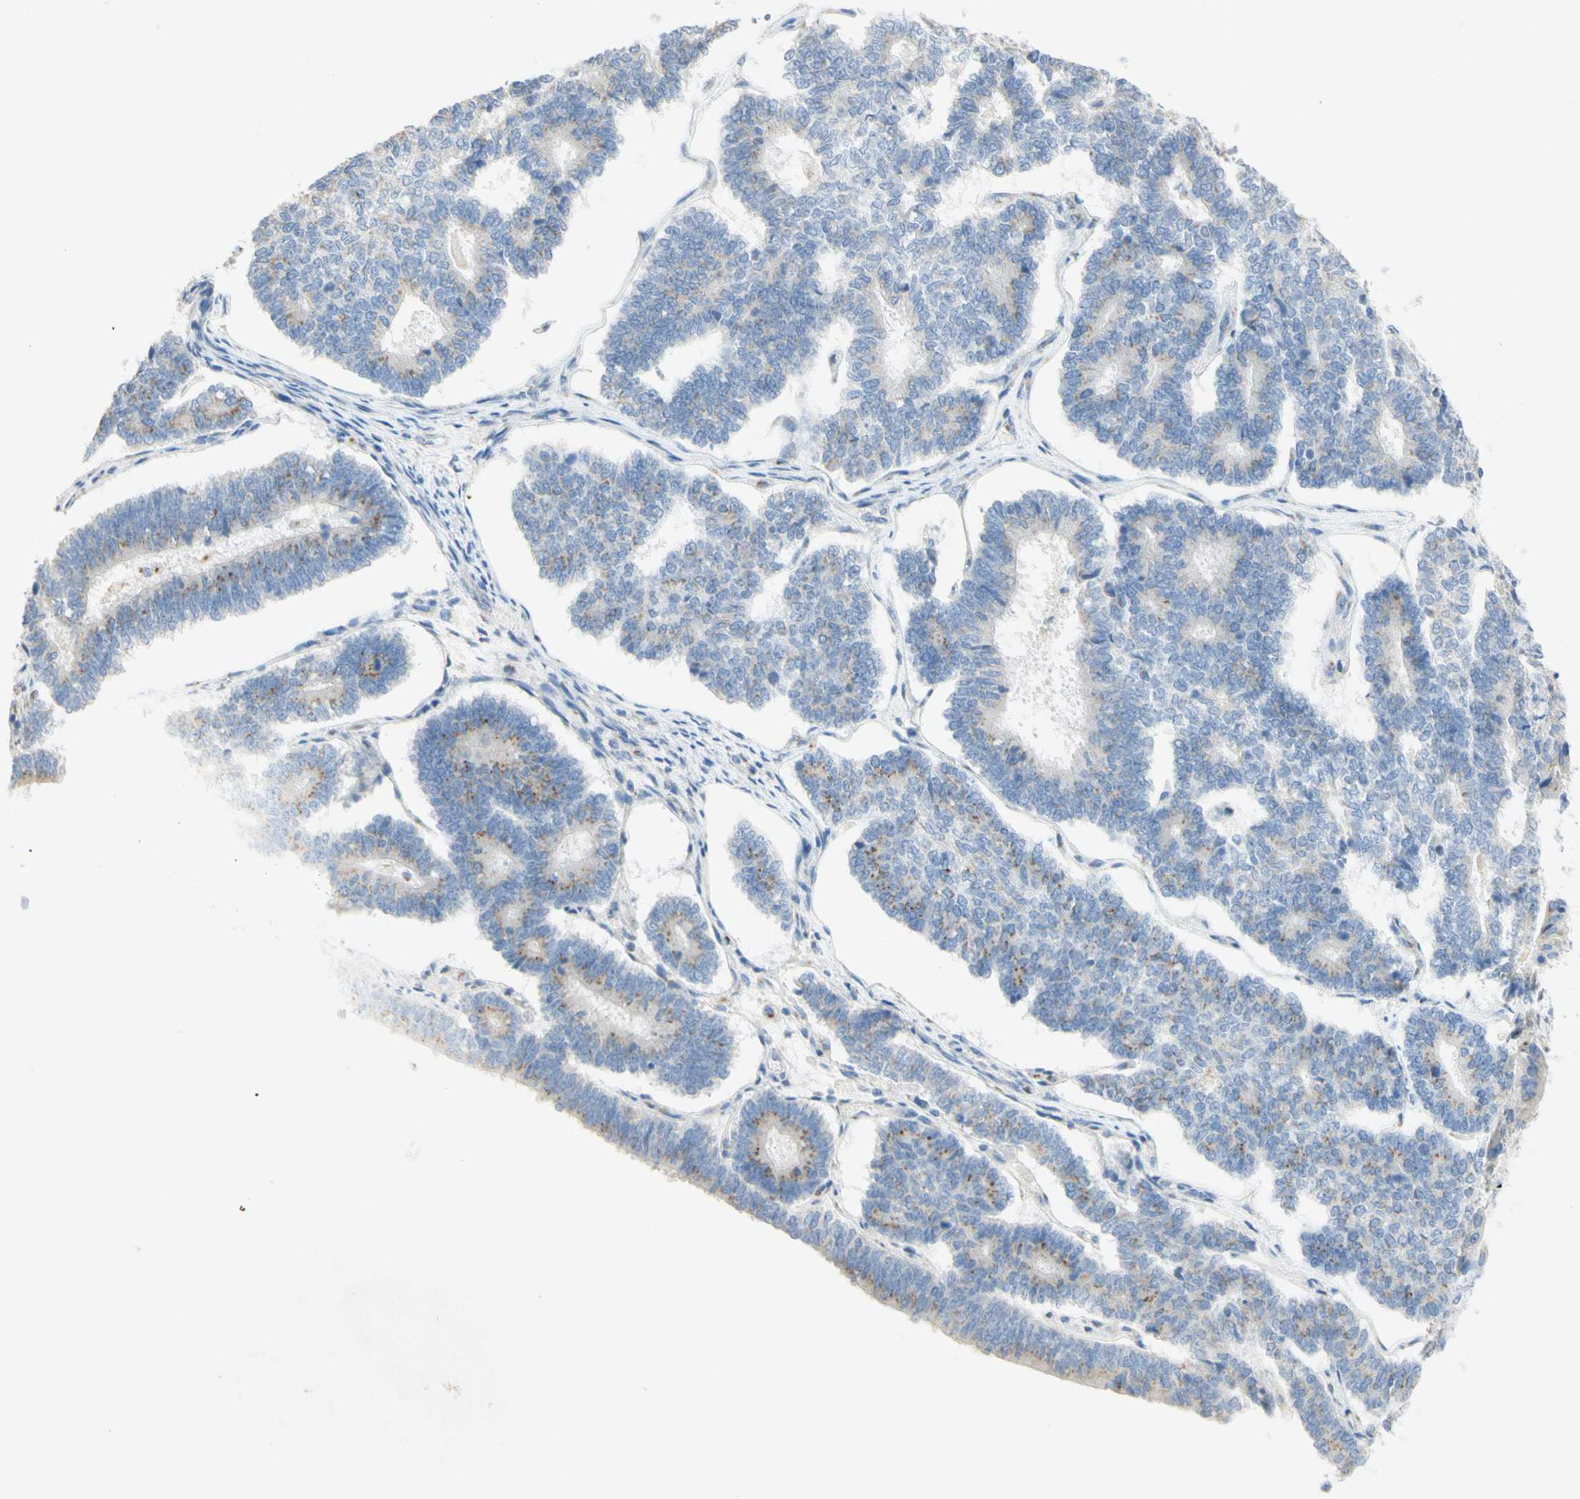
{"staining": {"intensity": "moderate", "quantity": "25%-75%", "location": "cytoplasmic/membranous"}, "tissue": "endometrial cancer", "cell_type": "Tumor cells", "image_type": "cancer", "snomed": [{"axis": "morphology", "description": "Adenocarcinoma, NOS"}, {"axis": "topography", "description": "Endometrium"}], "caption": "High-magnification brightfield microscopy of adenocarcinoma (endometrial) stained with DAB (brown) and counterstained with hematoxylin (blue). tumor cells exhibit moderate cytoplasmic/membranous expression is identified in approximately25%-75% of cells.", "gene": "MANEA", "patient": {"sex": "female", "age": 70}}